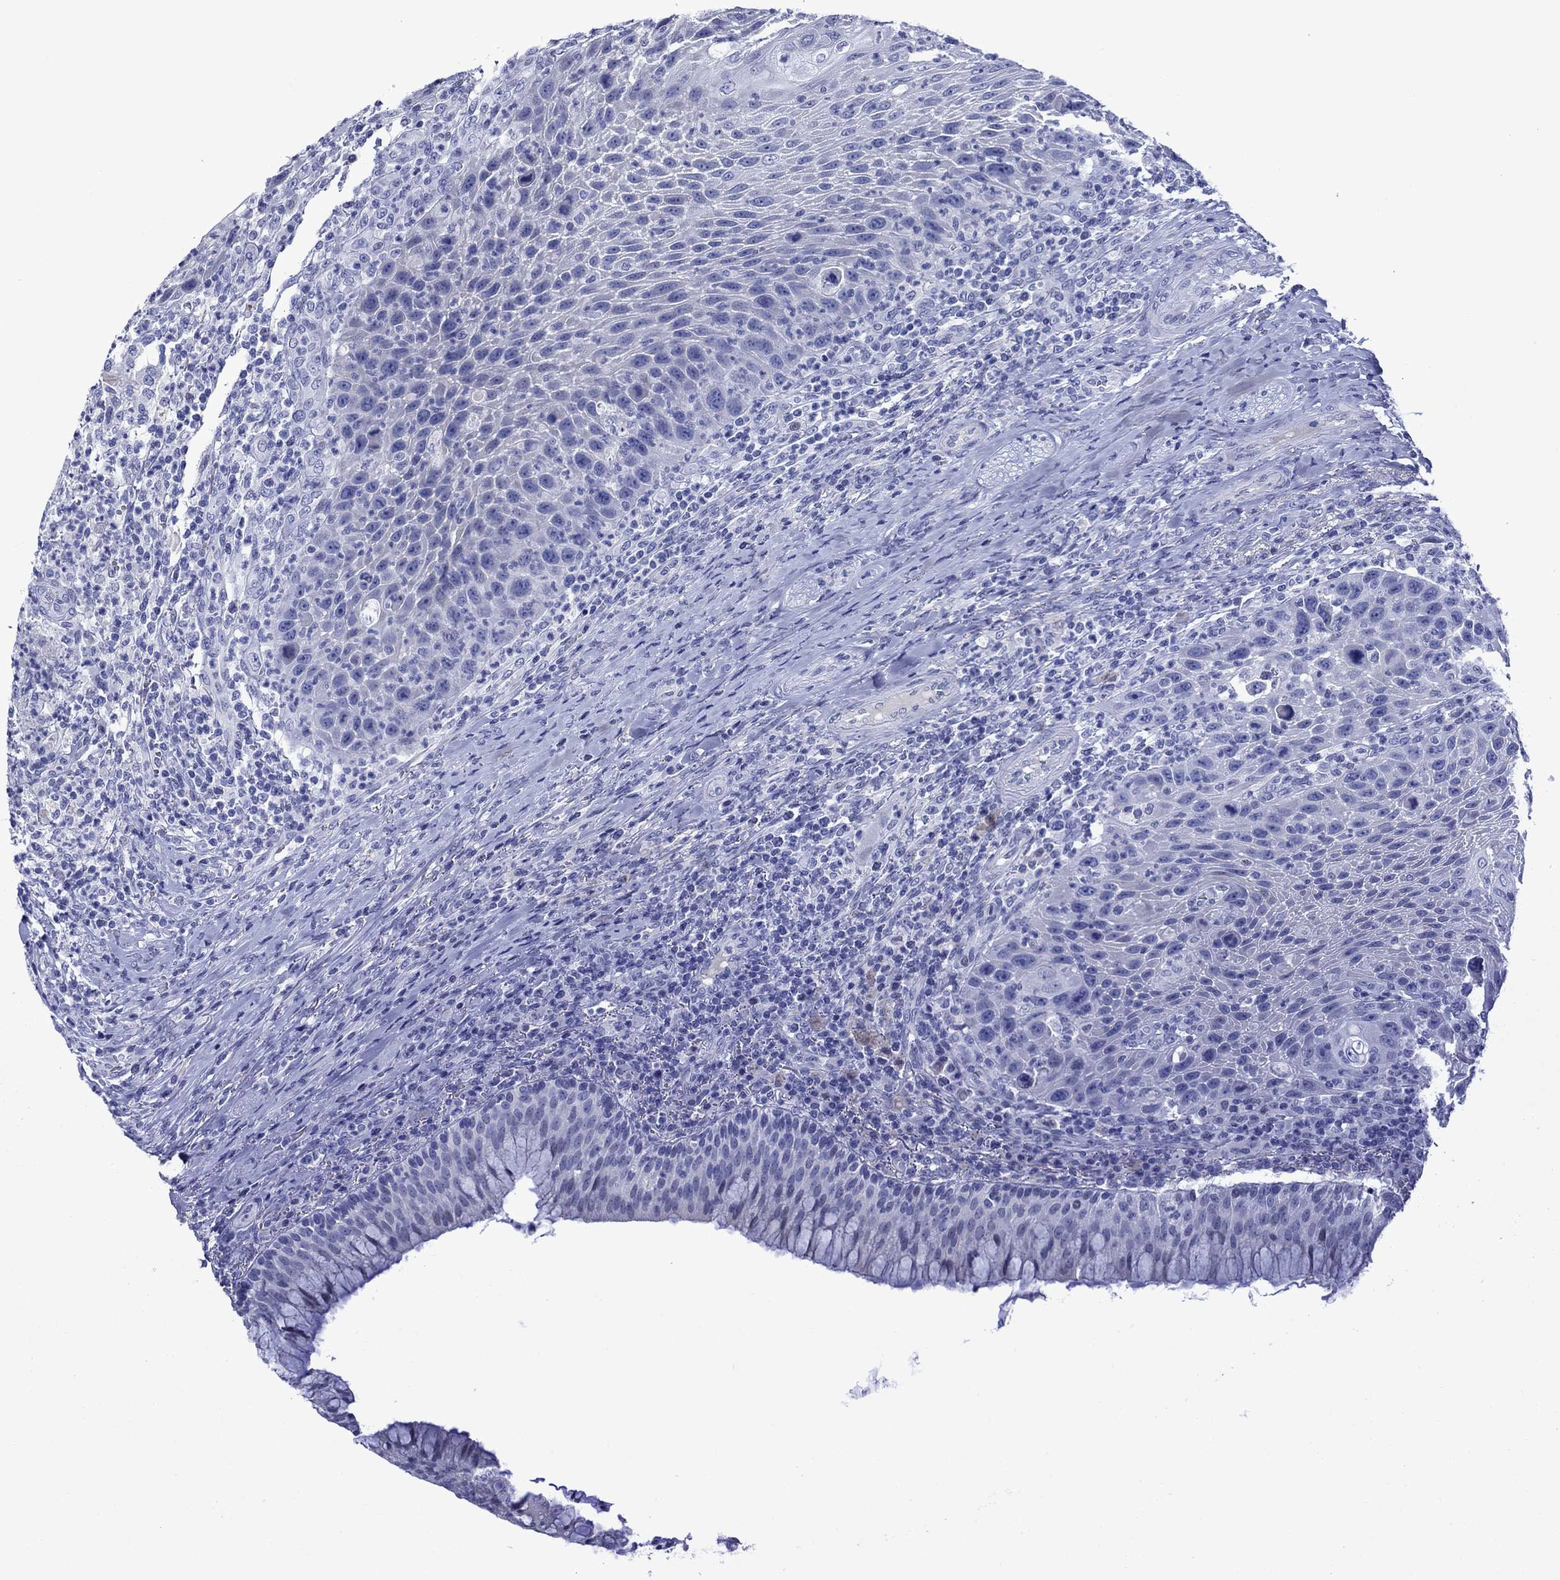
{"staining": {"intensity": "negative", "quantity": "none", "location": "none"}, "tissue": "head and neck cancer", "cell_type": "Tumor cells", "image_type": "cancer", "snomed": [{"axis": "morphology", "description": "Squamous cell carcinoma, NOS"}, {"axis": "topography", "description": "Head-Neck"}], "caption": "DAB immunohistochemical staining of head and neck squamous cell carcinoma shows no significant positivity in tumor cells.", "gene": "PIWIL1", "patient": {"sex": "male", "age": 69}}